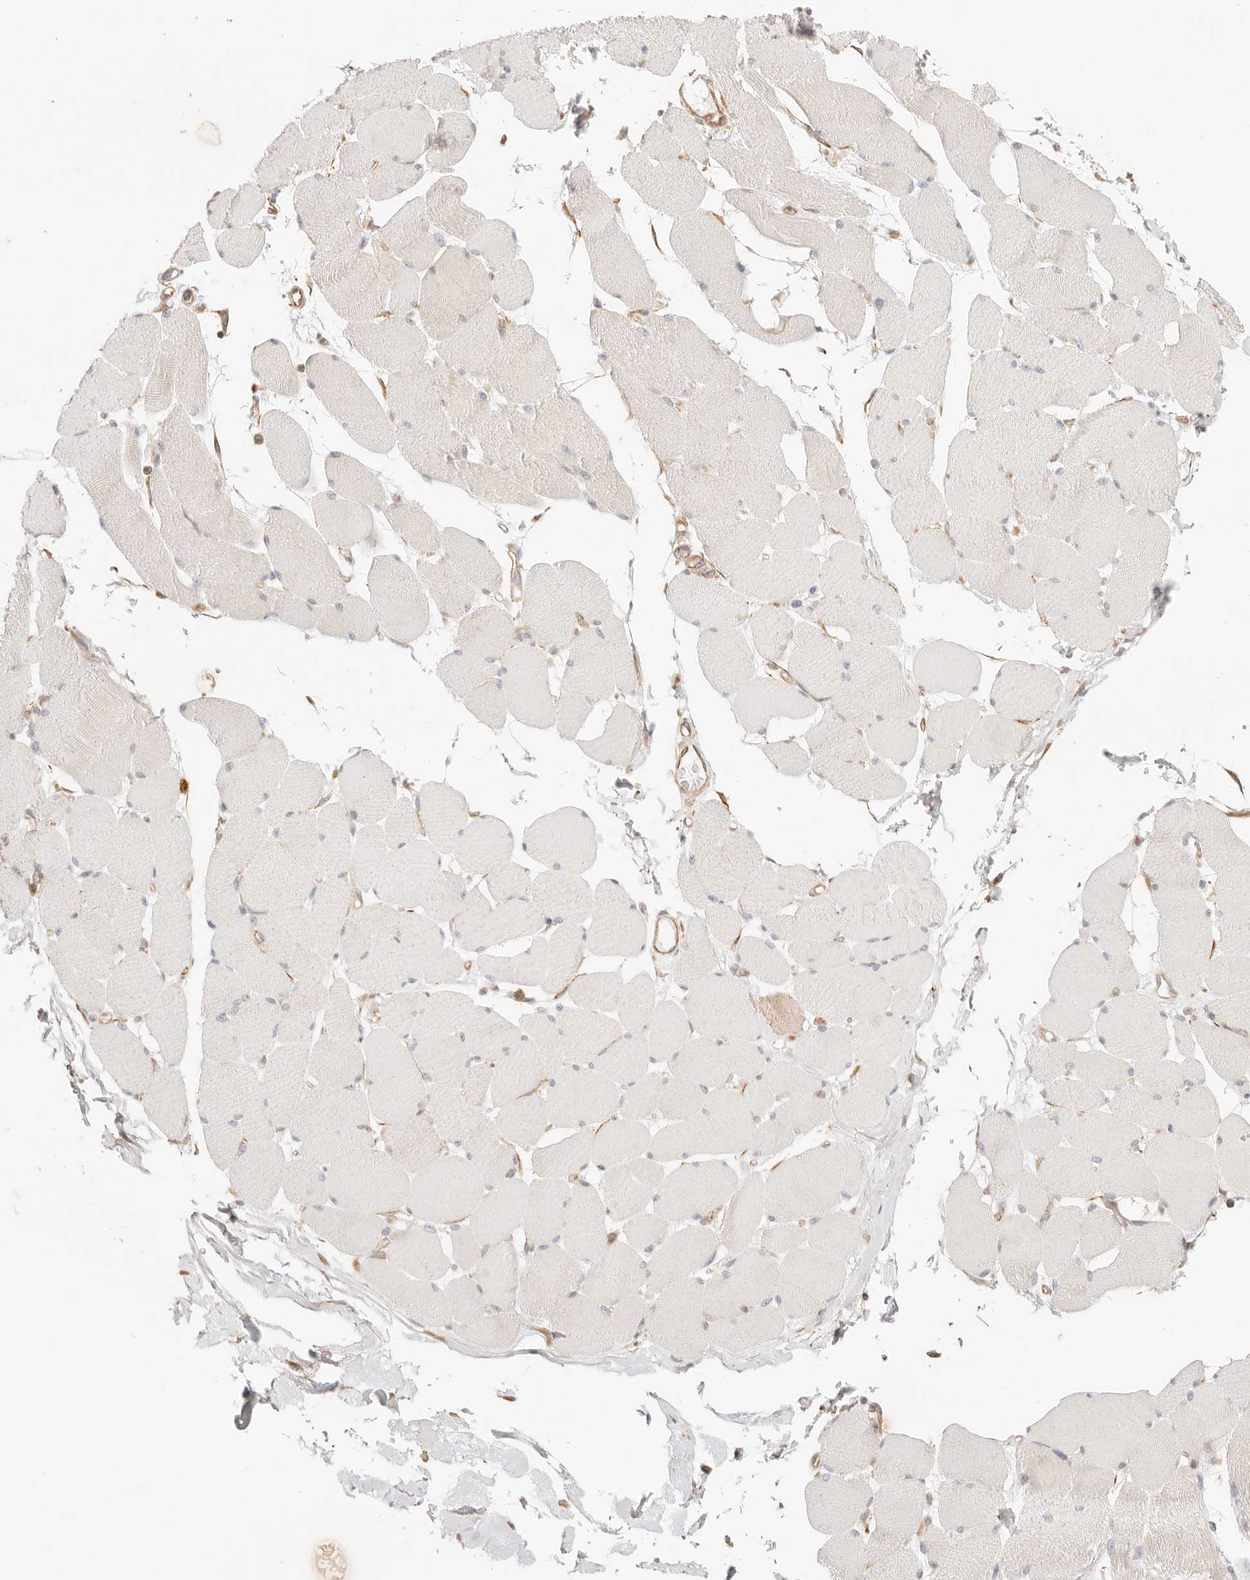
{"staining": {"intensity": "negative", "quantity": "none", "location": "none"}, "tissue": "skeletal muscle", "cell_type": "Myocytes", "image_type": "normal", "snomed": [{"axis": "morphology", "description": "Normal tissue, NOS"}, {"axis": "topography", "description": "Skin"}, {"axis": "topography", "description": "Skeletal muscle"}], "caption": "Immunohistochemistry (IHC) image of benign human skeletal muscle stained for a protein (brown), which shows no positivity in myocytes.", "gene": "ZC3H11A", "patient": {"sex": "male", "age": 83}}